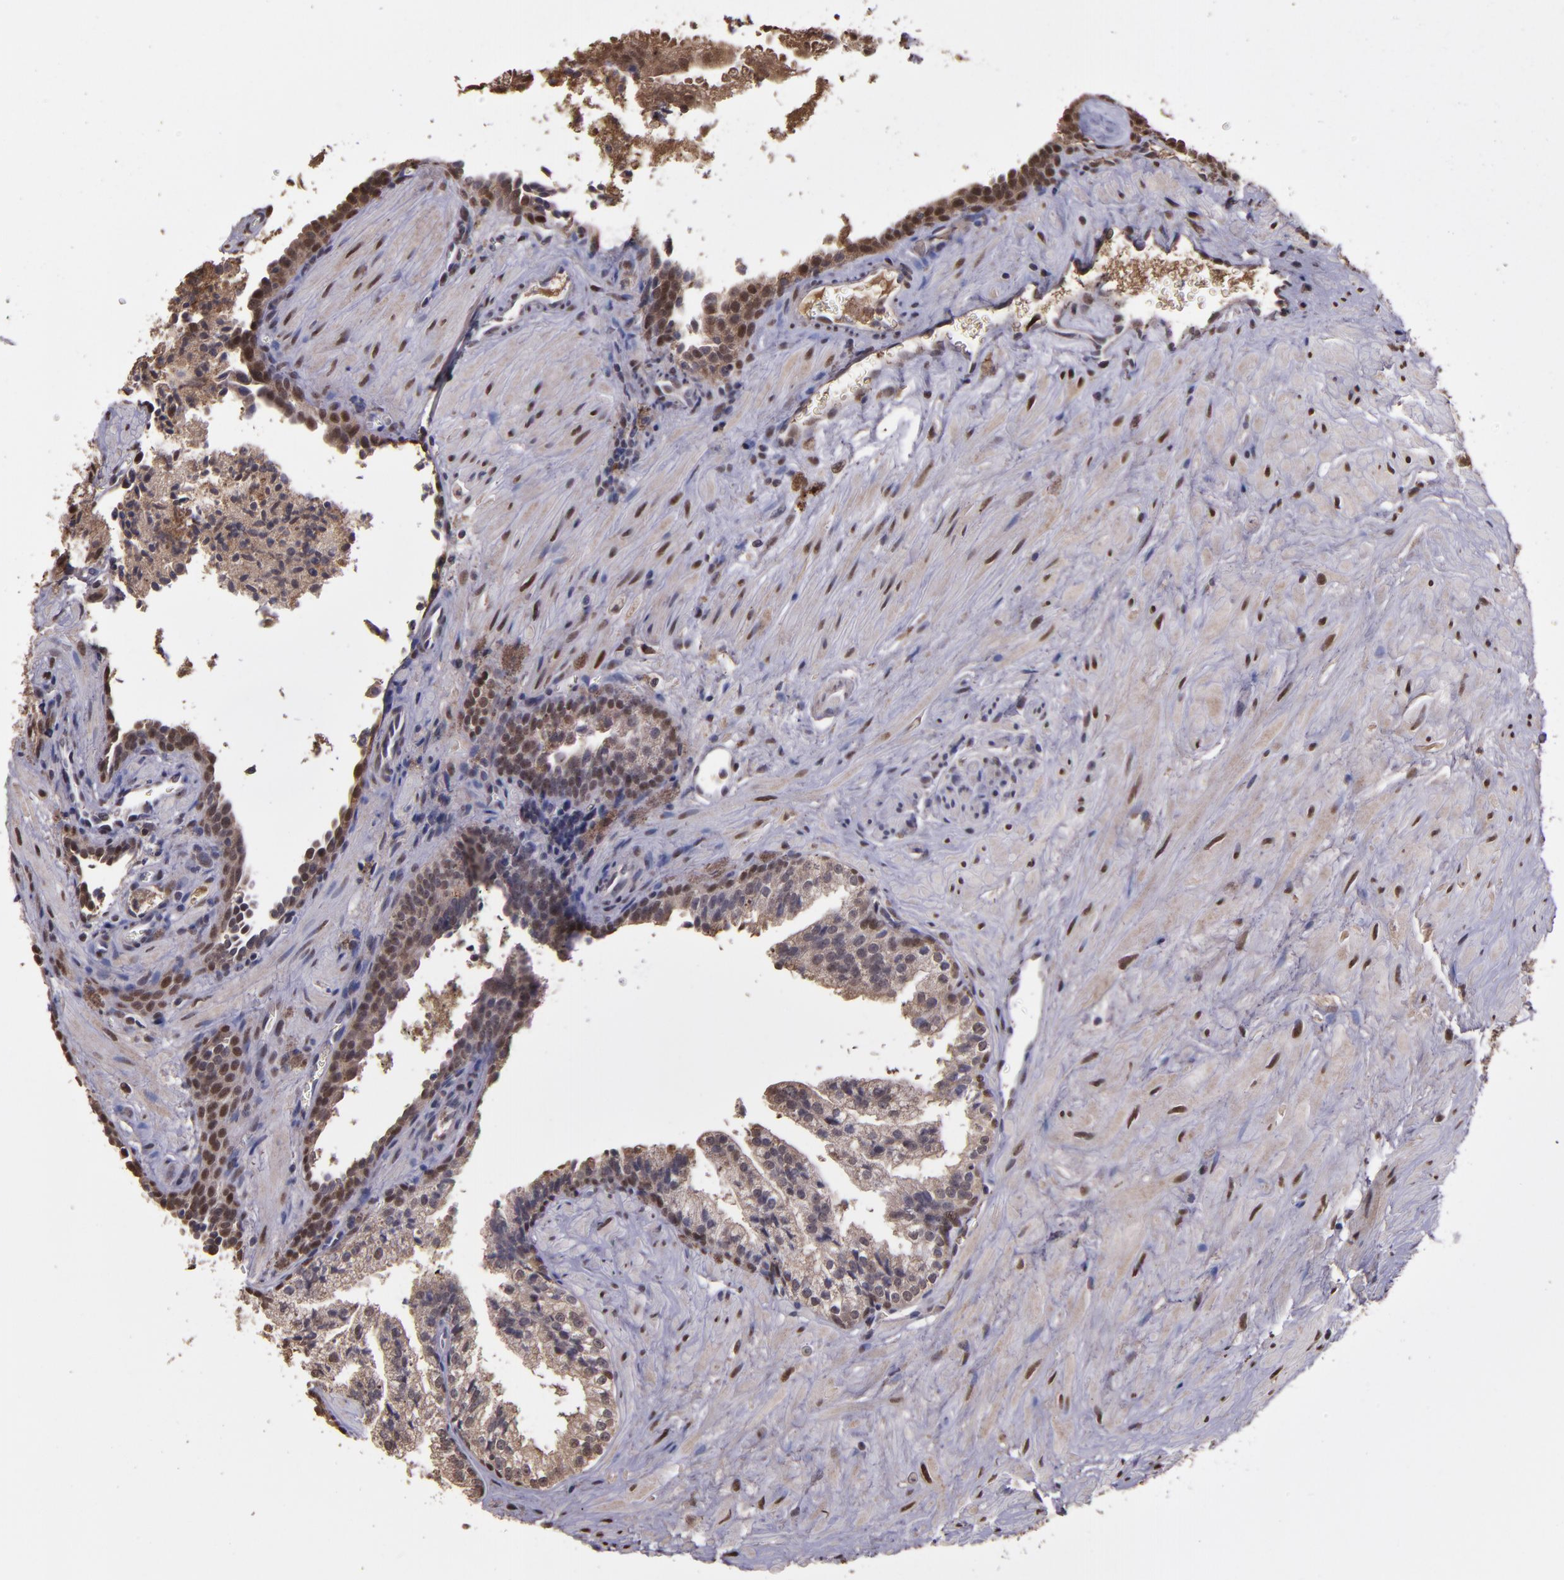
{"staining": {"intensity": "weak", "quantity": "25%-75%", "location": "cytoplasmic/membranous,nuclear"}, "tissue": "prostate cancer", "cell_type": "Tumor cells", "image_type": "cancer", "snomed": [{"axis": "morphology", "description": "Adenocarcinoma, Medium grade"}, {"axis": "topography", "description": "Prostate"}], "caption": "Protein staining of prostate cancer tissue demonstrates weak cytoplasmic/membranous and nuclear expression in approximately 25%-75% of tumor cells. The protein is shown in brown color, while the nuclei are stained blue.", "gene": "SERPINF2", "patient": {"sex": "male", "age": 64}}